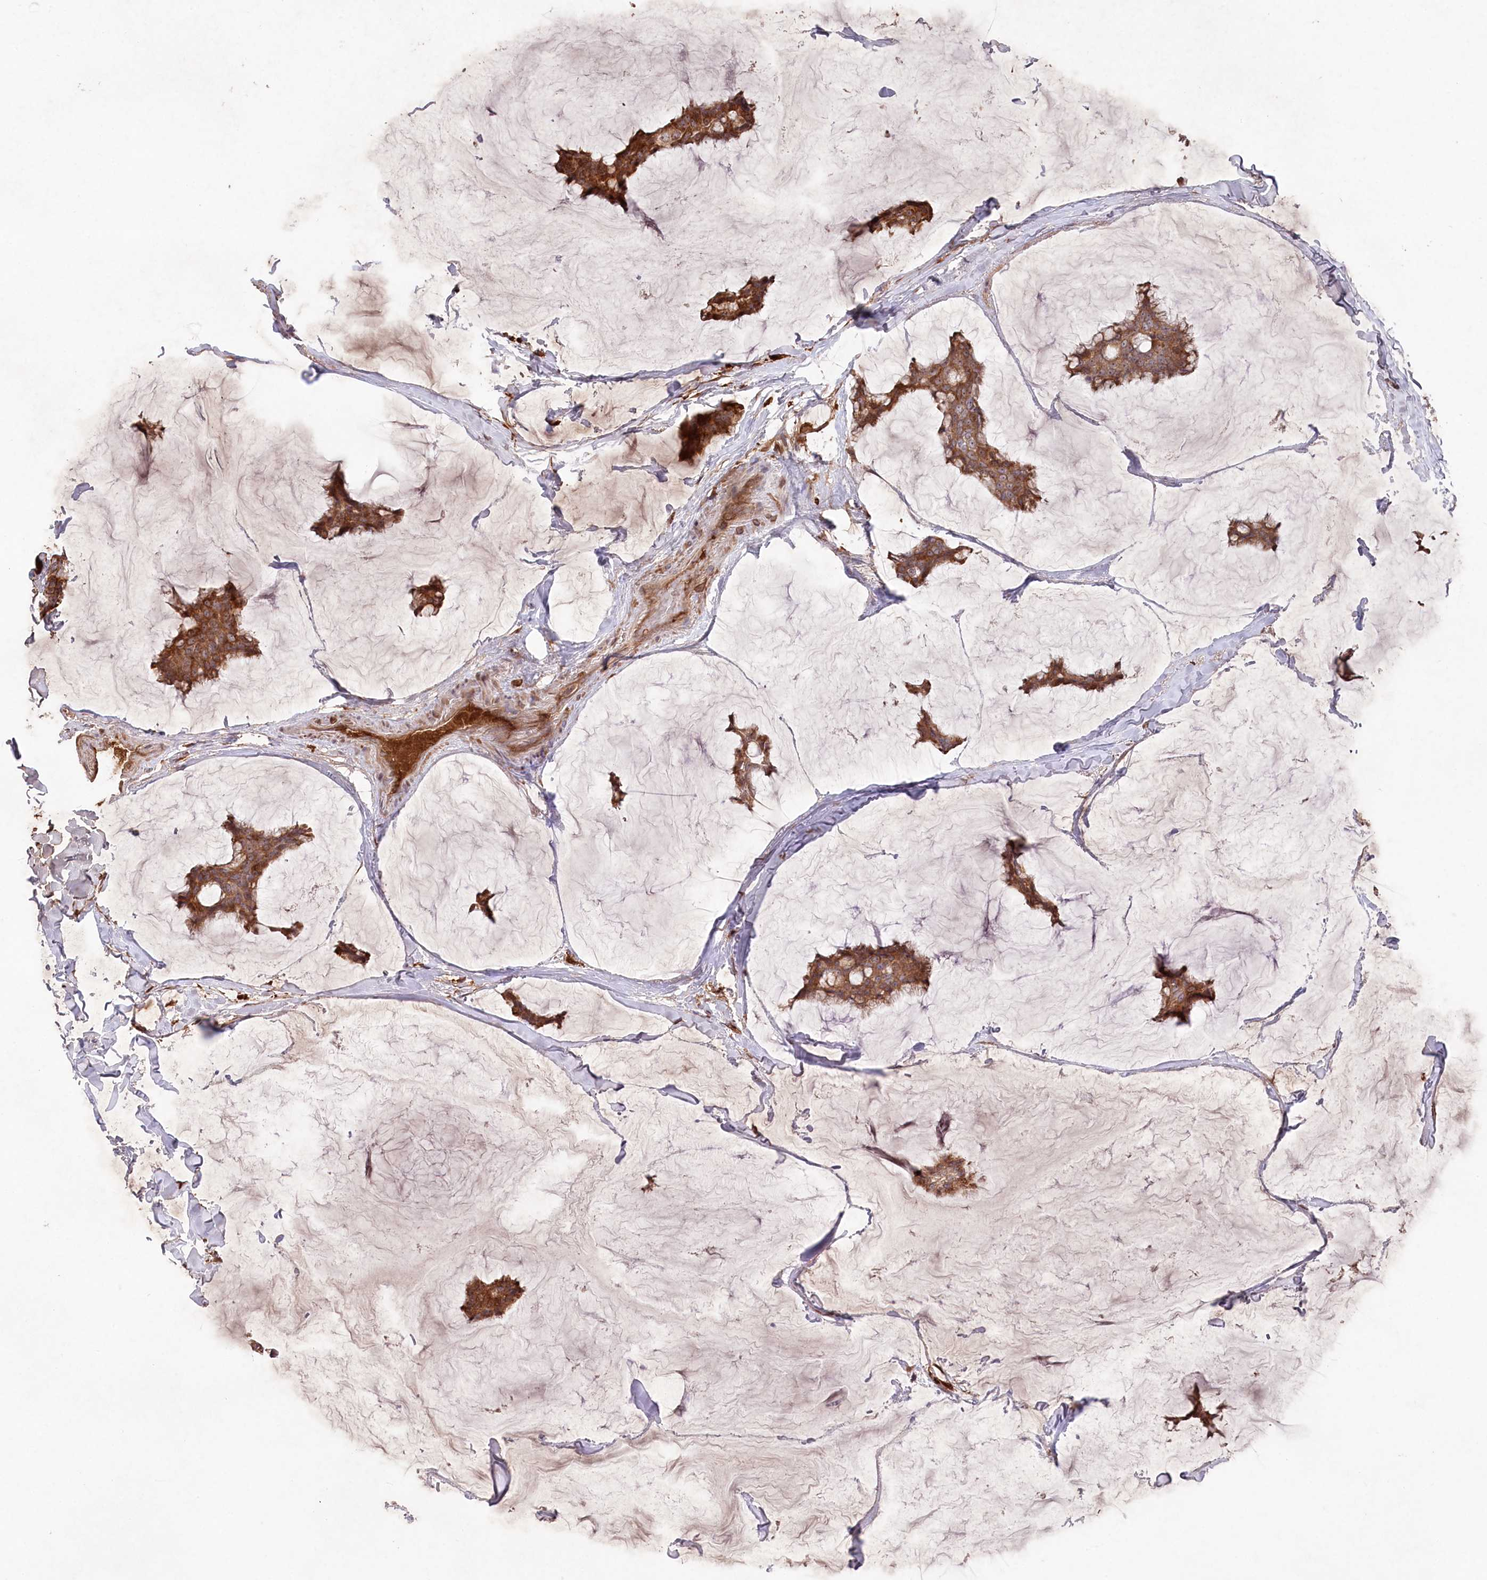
{"staining": {"intensity": "moderate", "quantity": ">75%", "location": "cytoplasmic/membranous"}, "tissue": "breast cancer", "cell_type": "Tumor cells", "image_type": "cancer", "snomed": [{"axis": "morphology", "description": "Duct carcinoma"}, {"axis": "topography", "description": "Breast"}], "caption": "Tumor cells reveal medium levels of moderate cytoplasmic/membranous staining in about >75% of cells in breast intraductal carcinoma. The staining was performed using DAB (3,3'-diaminobenzidine), with brown indicating positive protein expression. Nuclei are stained blue with hematoxylin.", "gene": "PPP1R21", "patient": {"sex": "female", "age": 93}}